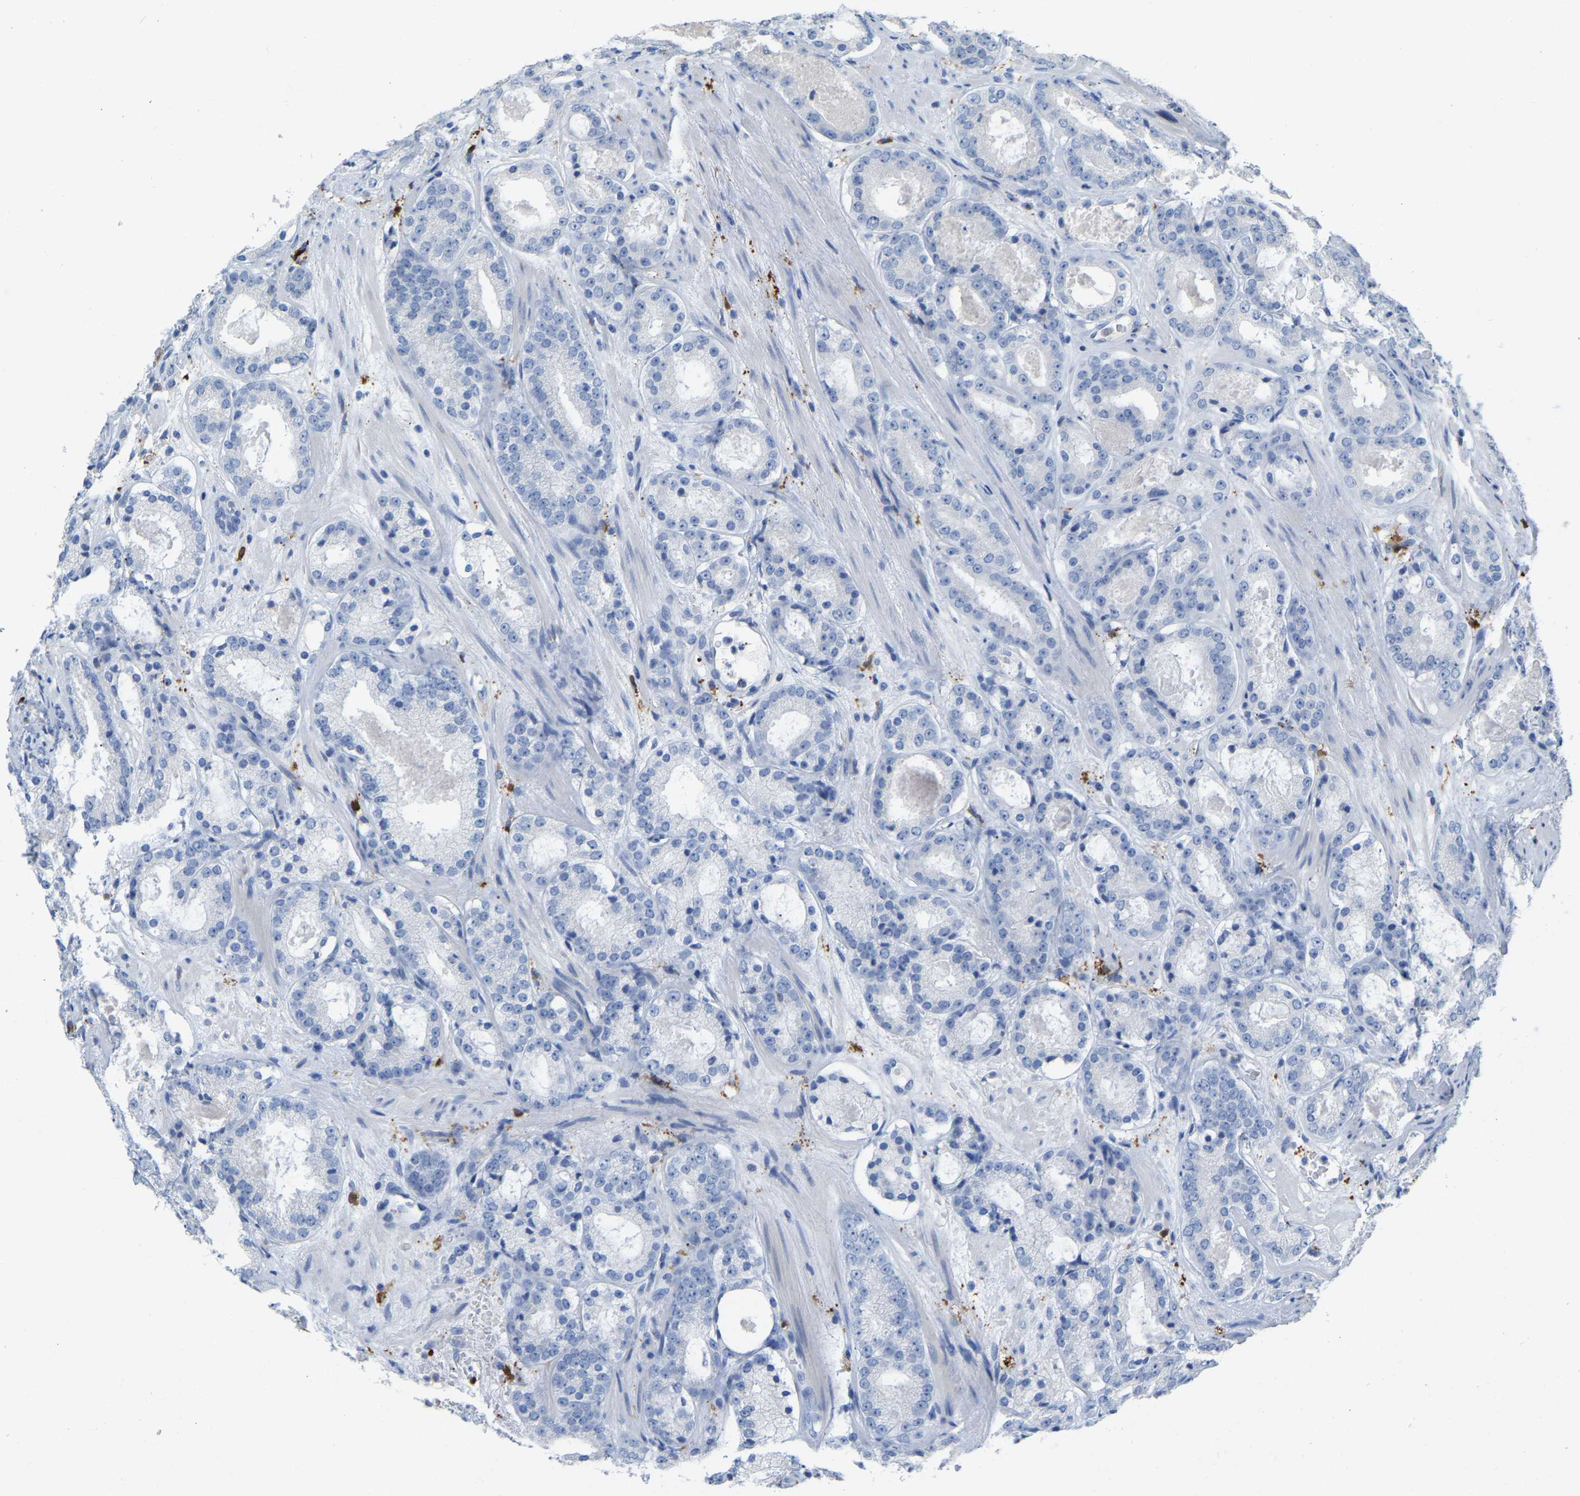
{"staining": {"intensity": "negative", "quantity": "none", "location": "none"}, "tissue": "prostate cancer", "cell_type": "Tumor cells", "image_type": "cancer", "snomed": [{"axis": "morphology", "description": "Adenocarcinoma, Low grade"}, {"axis": "topography", "description": "Prostate"}], "caption": "Immunohistochemistry (IHC) histopathology image of neoplastic tissue: human prostate adenocarcinoma (low-grade) stained with DAB exhibits no significant protein positivity in tumor cells.", "gene": "ULBP2", "patient": {"sex": "male", "age": 69}}